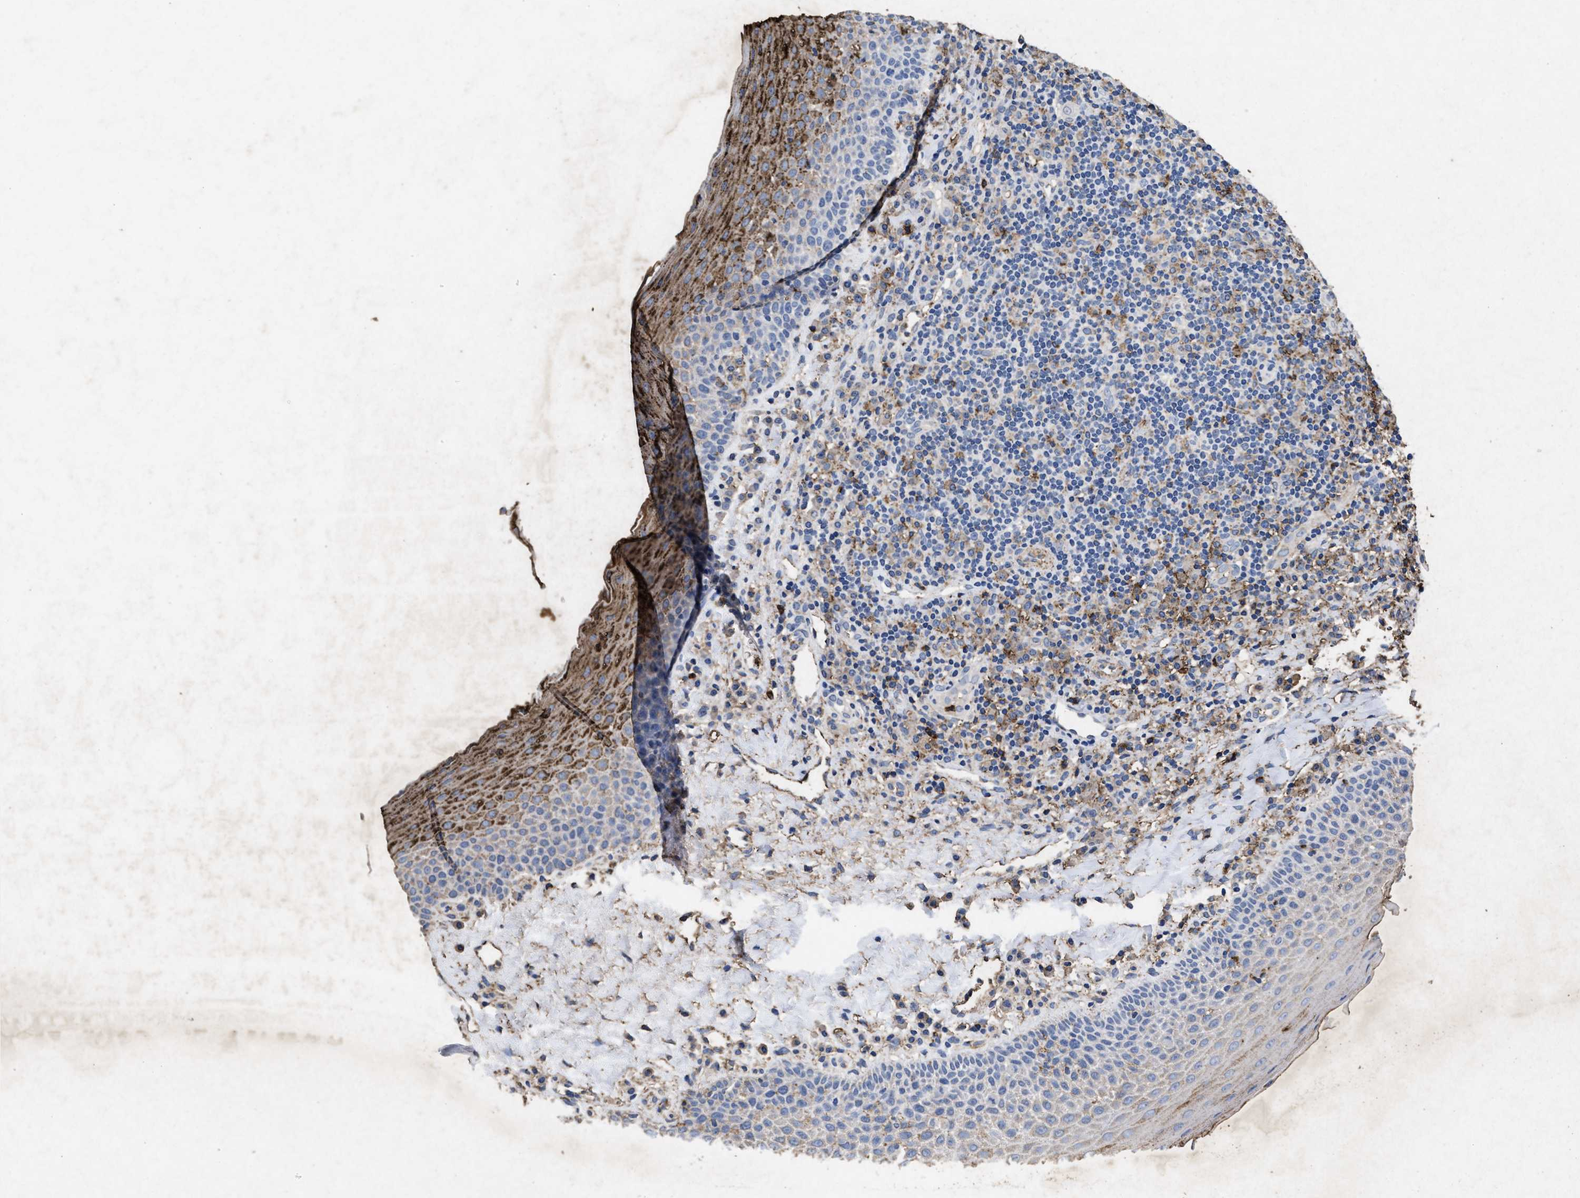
{"staining": {"intensity": "negative", "quantity": "none", "location": "none"}, "tissue": "tonsil", "cell_type": "Germinal center cells", "image_type": "normal", "snomed": [{"axis": "morphology", "description": "Normal tissue, NOS"}, {"axis": "topography", "description": "Tonsil"}], "caption": "Protein analysis of unremarkable tonsil displays no significant staining in germinal center cells.", "gene": "LTB4R2", "patient": {"sex": "male", "age": 17}}